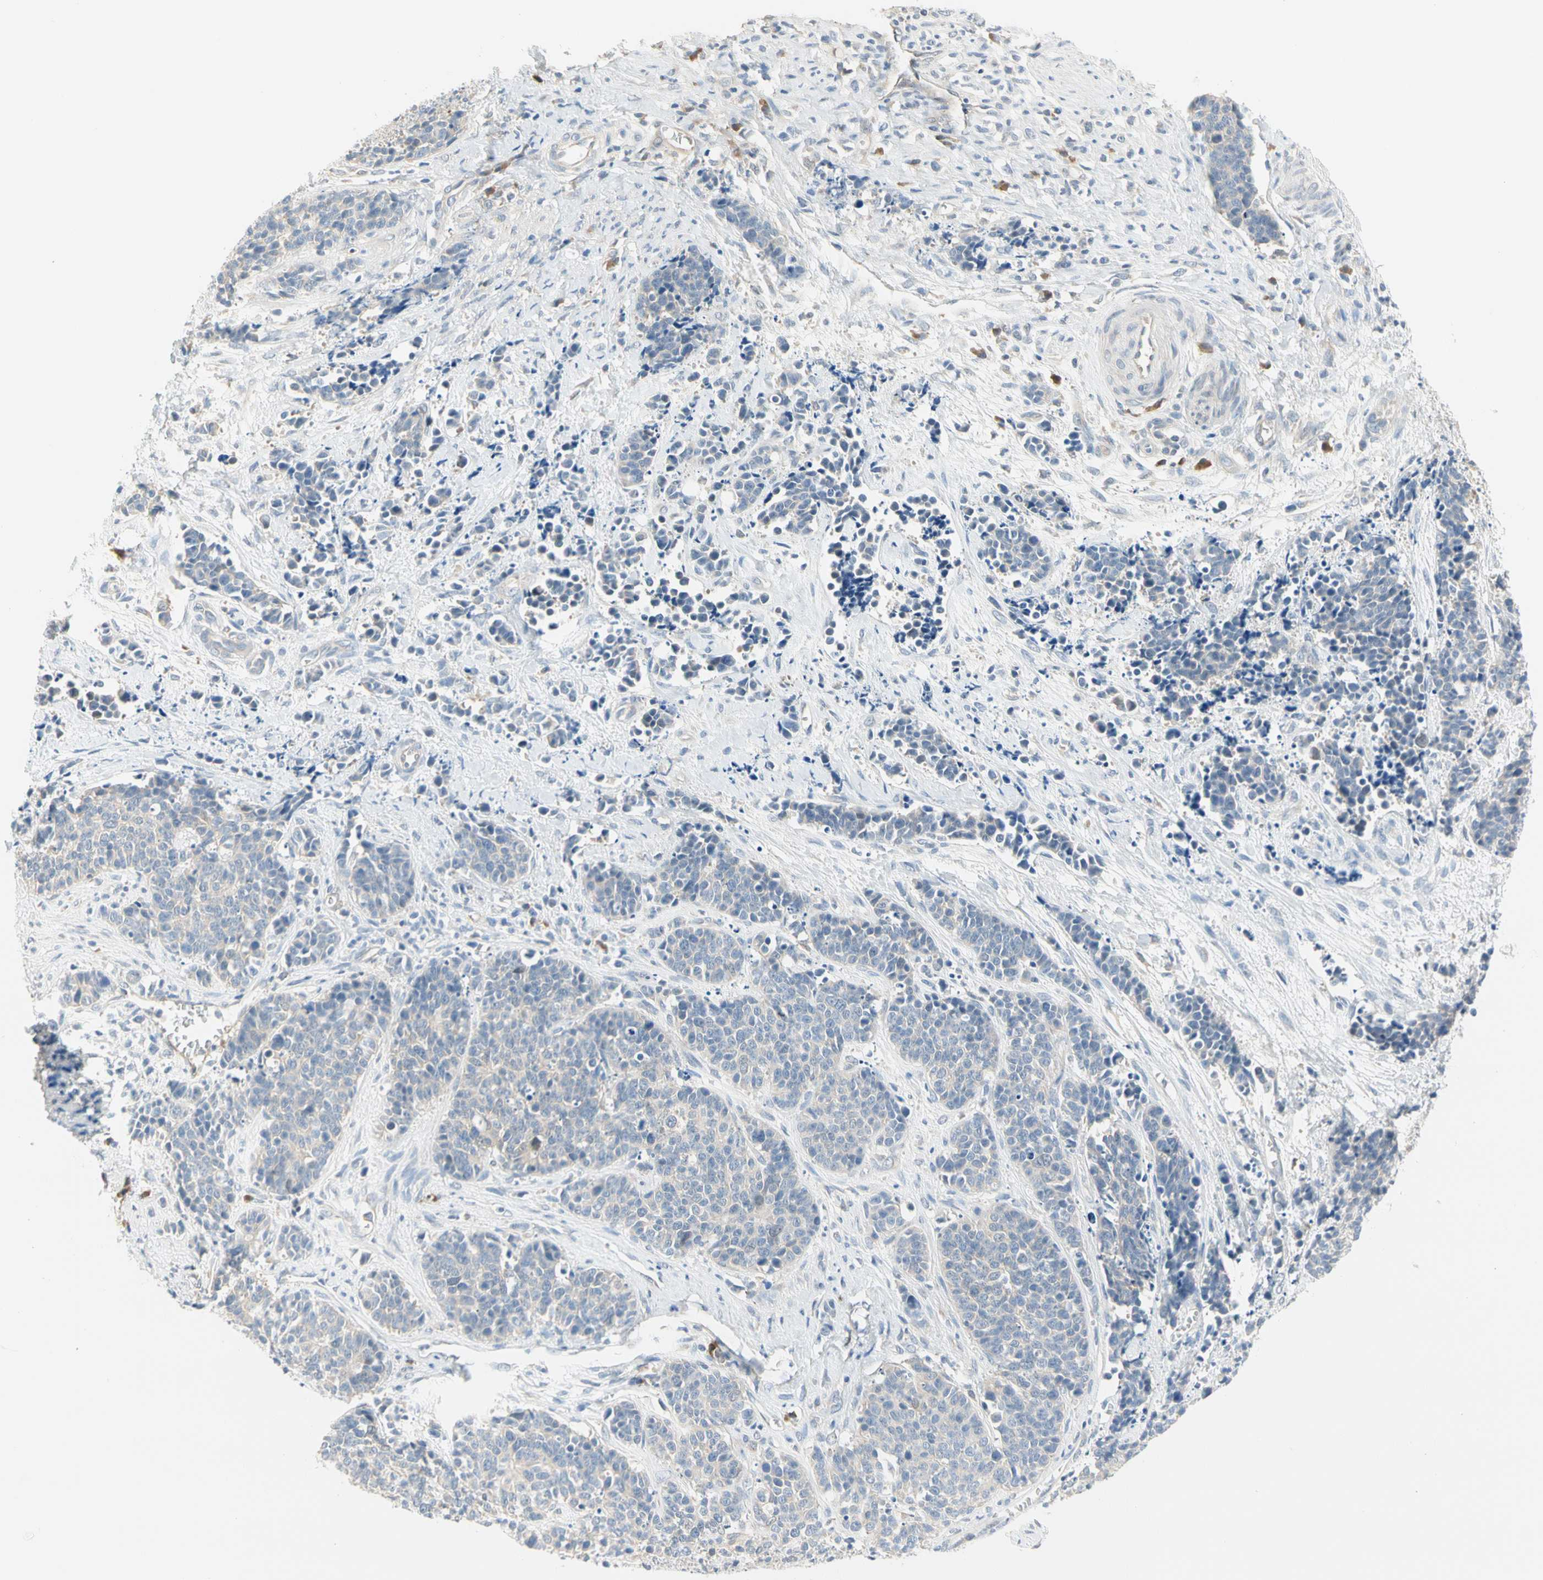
{"staining": {"intensity": "weak", "quantity": "25%-75%", "location": "cytoplasmic/membranous"}, "tissue": "cervical cancer", "cell_type": "Tumor cells", "image_type": "cancer", "snomed": [{"axis": "morphology", "description": "Squamous cell carcinoma, NOS"}, {"axis": "topography", "description": "Cervix"}], "caption": "IHC (DAB (3,3'-diaminobenzidine)) staining of human cervical cancer (squamous cell carcinoma) reveals weak cytoplasmic/membranous protein staining in approximately 25%-75% of tumor cells.", "gene": "MPI", "patient": {"sex": "female", "age": 35}}